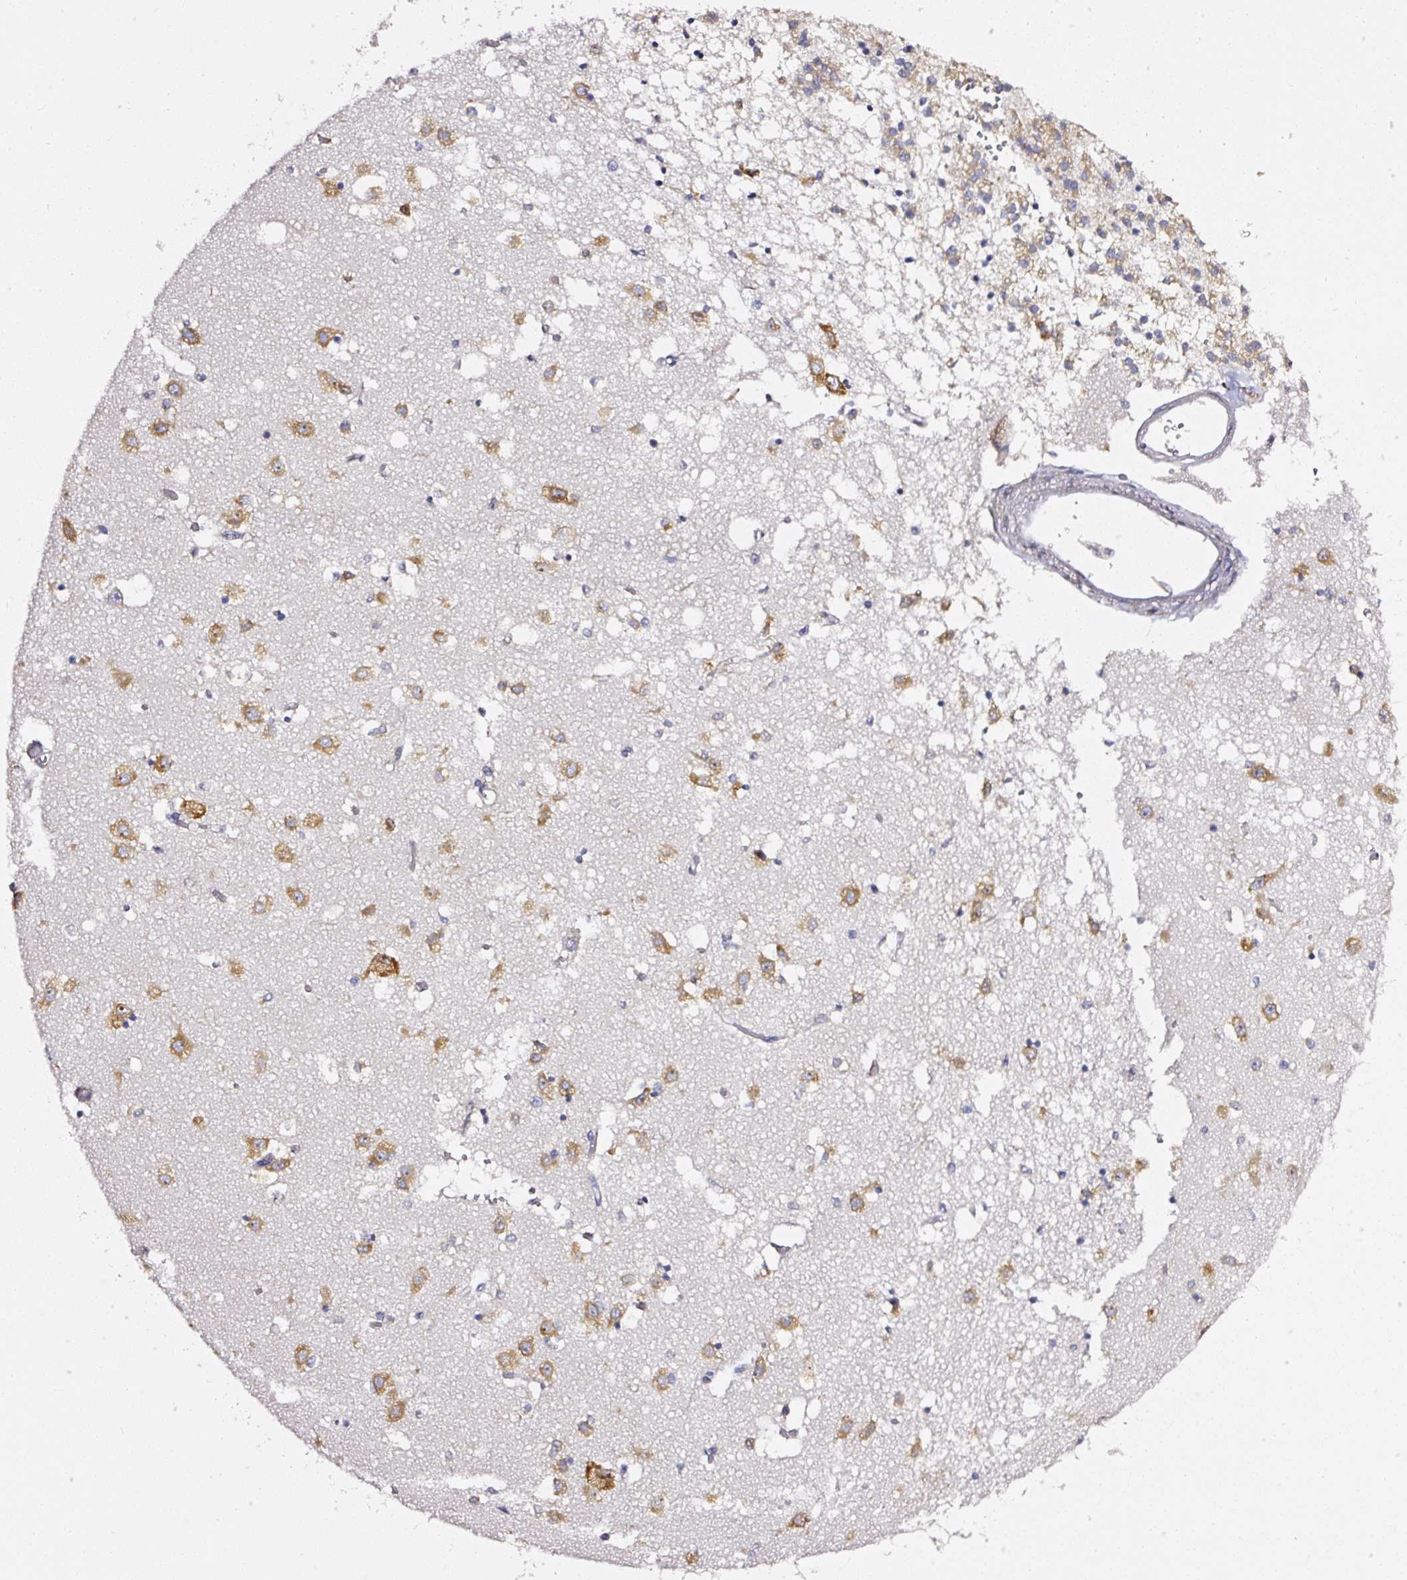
{"staining": {"intensity": "negative", "quantity": "none", "location": "none"}, "tissue": "caudate", "cell_type": "Glial cells", "image_type": "normal", "snomed": [{"axis": "morphology", "description": "Normal tissue, NOS"}, {"axis": "topography", "description": "Lateral ventricle wall"}], "caption": "High power microscopy micrograph of an IHC photomicrograph of benign caudate, revealing no significant positivity in glial cells. (Immunohistochemistry (ihc), brightfield microscopy, high magnification).", "gene": "RPL10A", "patient": {"sex": "male", "age": 70}}